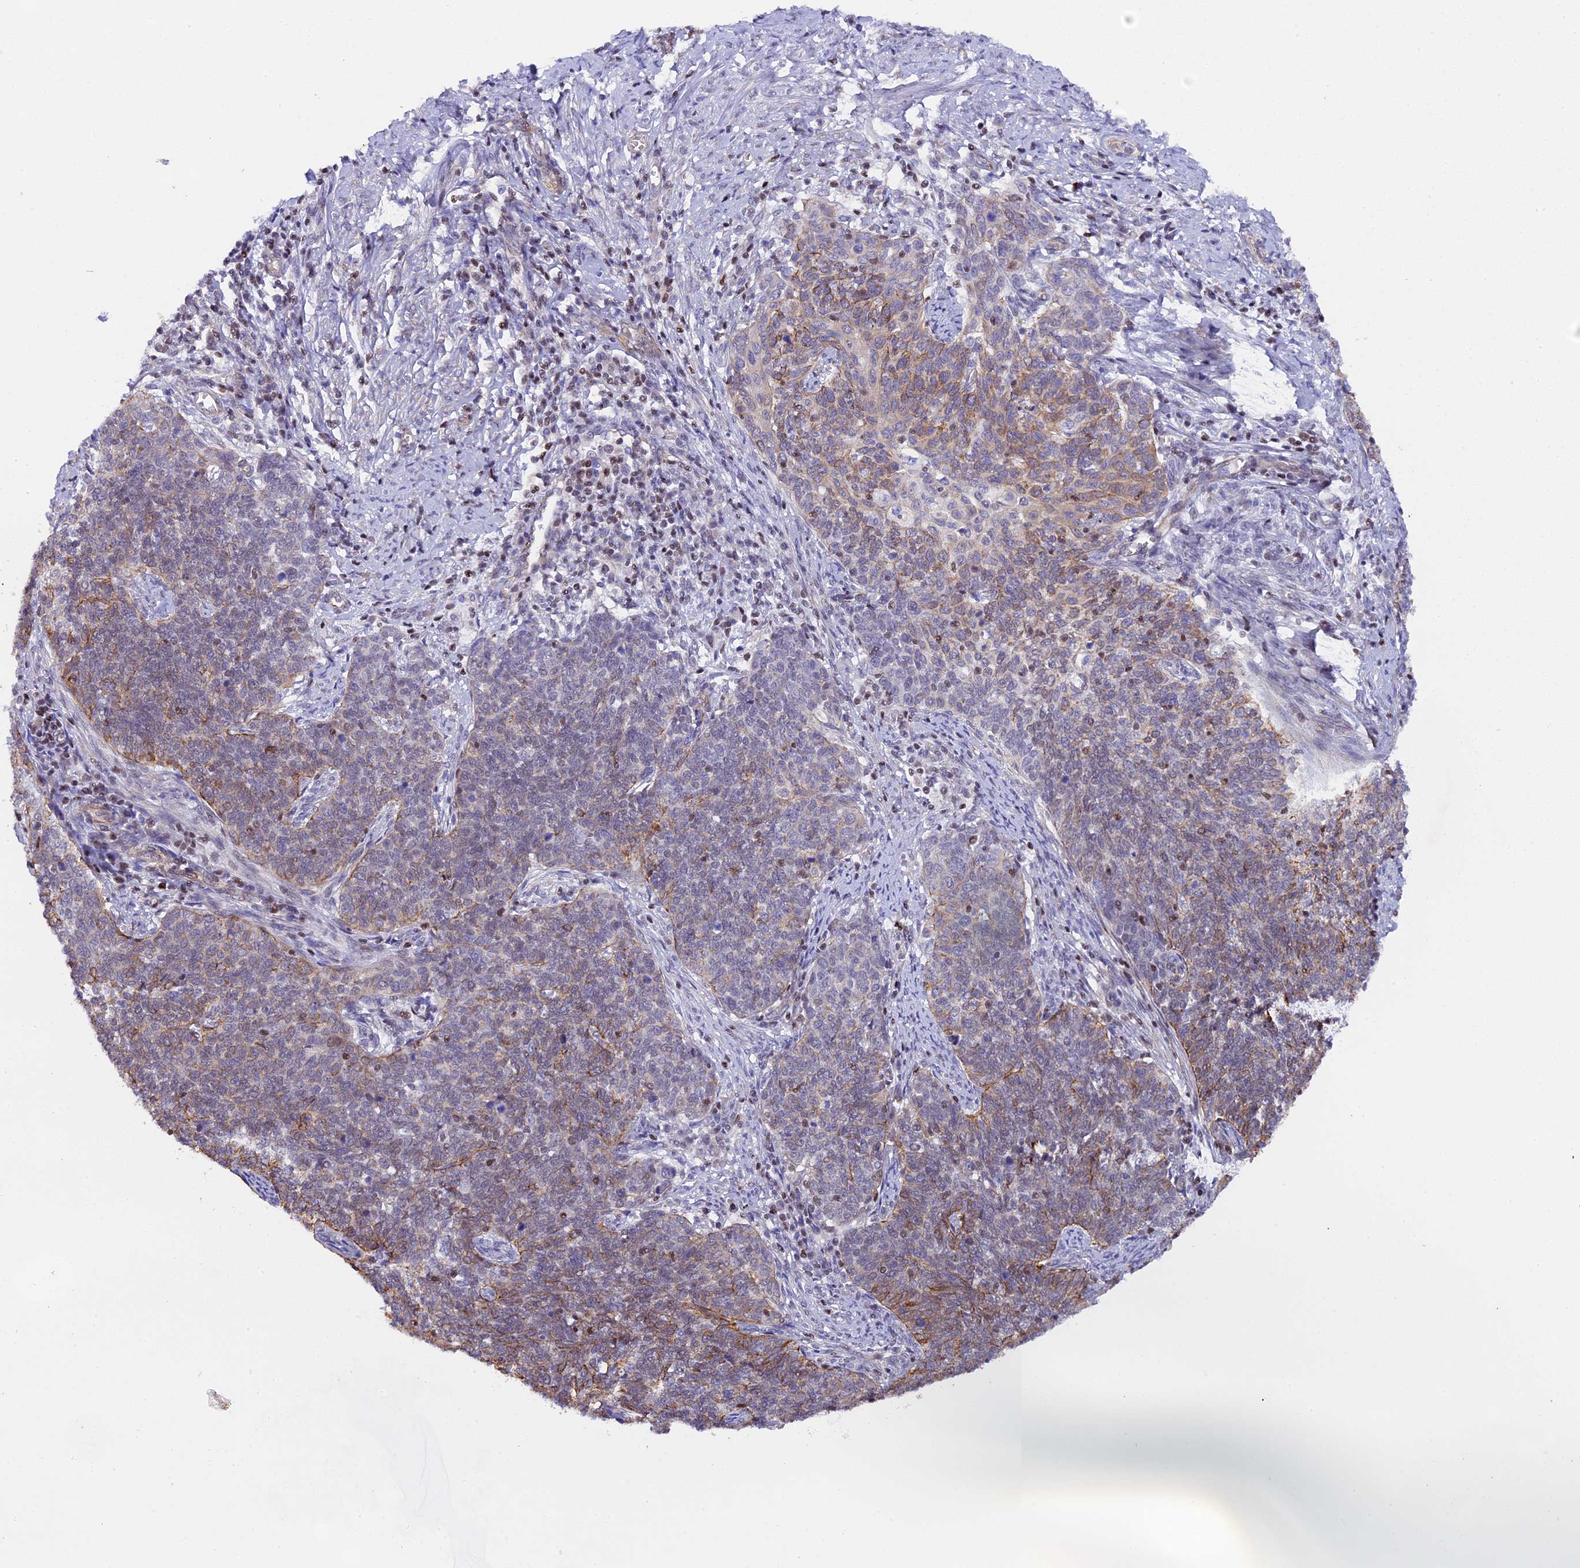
{"staining": {"intensity": "moderate", "quantity": "25%-75%", "location": "cytoplasmic/membranous"}, "tissue": "cervical cancer", "cell_type": "Tumor cells", "image_type": "cancer", "snomed": [{"axis": "morphology", "description": "Squamous cell carcinoma, NOS"}, {"axis": "topography", "description": "Cervix"}], "caption": "Protein analysis of cervical cancer (squamous cell carcinoma) tissue exhibits moderate cytoplasmic/membranous positivity in approximately 25%-75% of tumor cells. (IHC, brightfield microscopy, high magnification).", "gene": "SP4", "patient": {"sex": "female", "age": 39}}